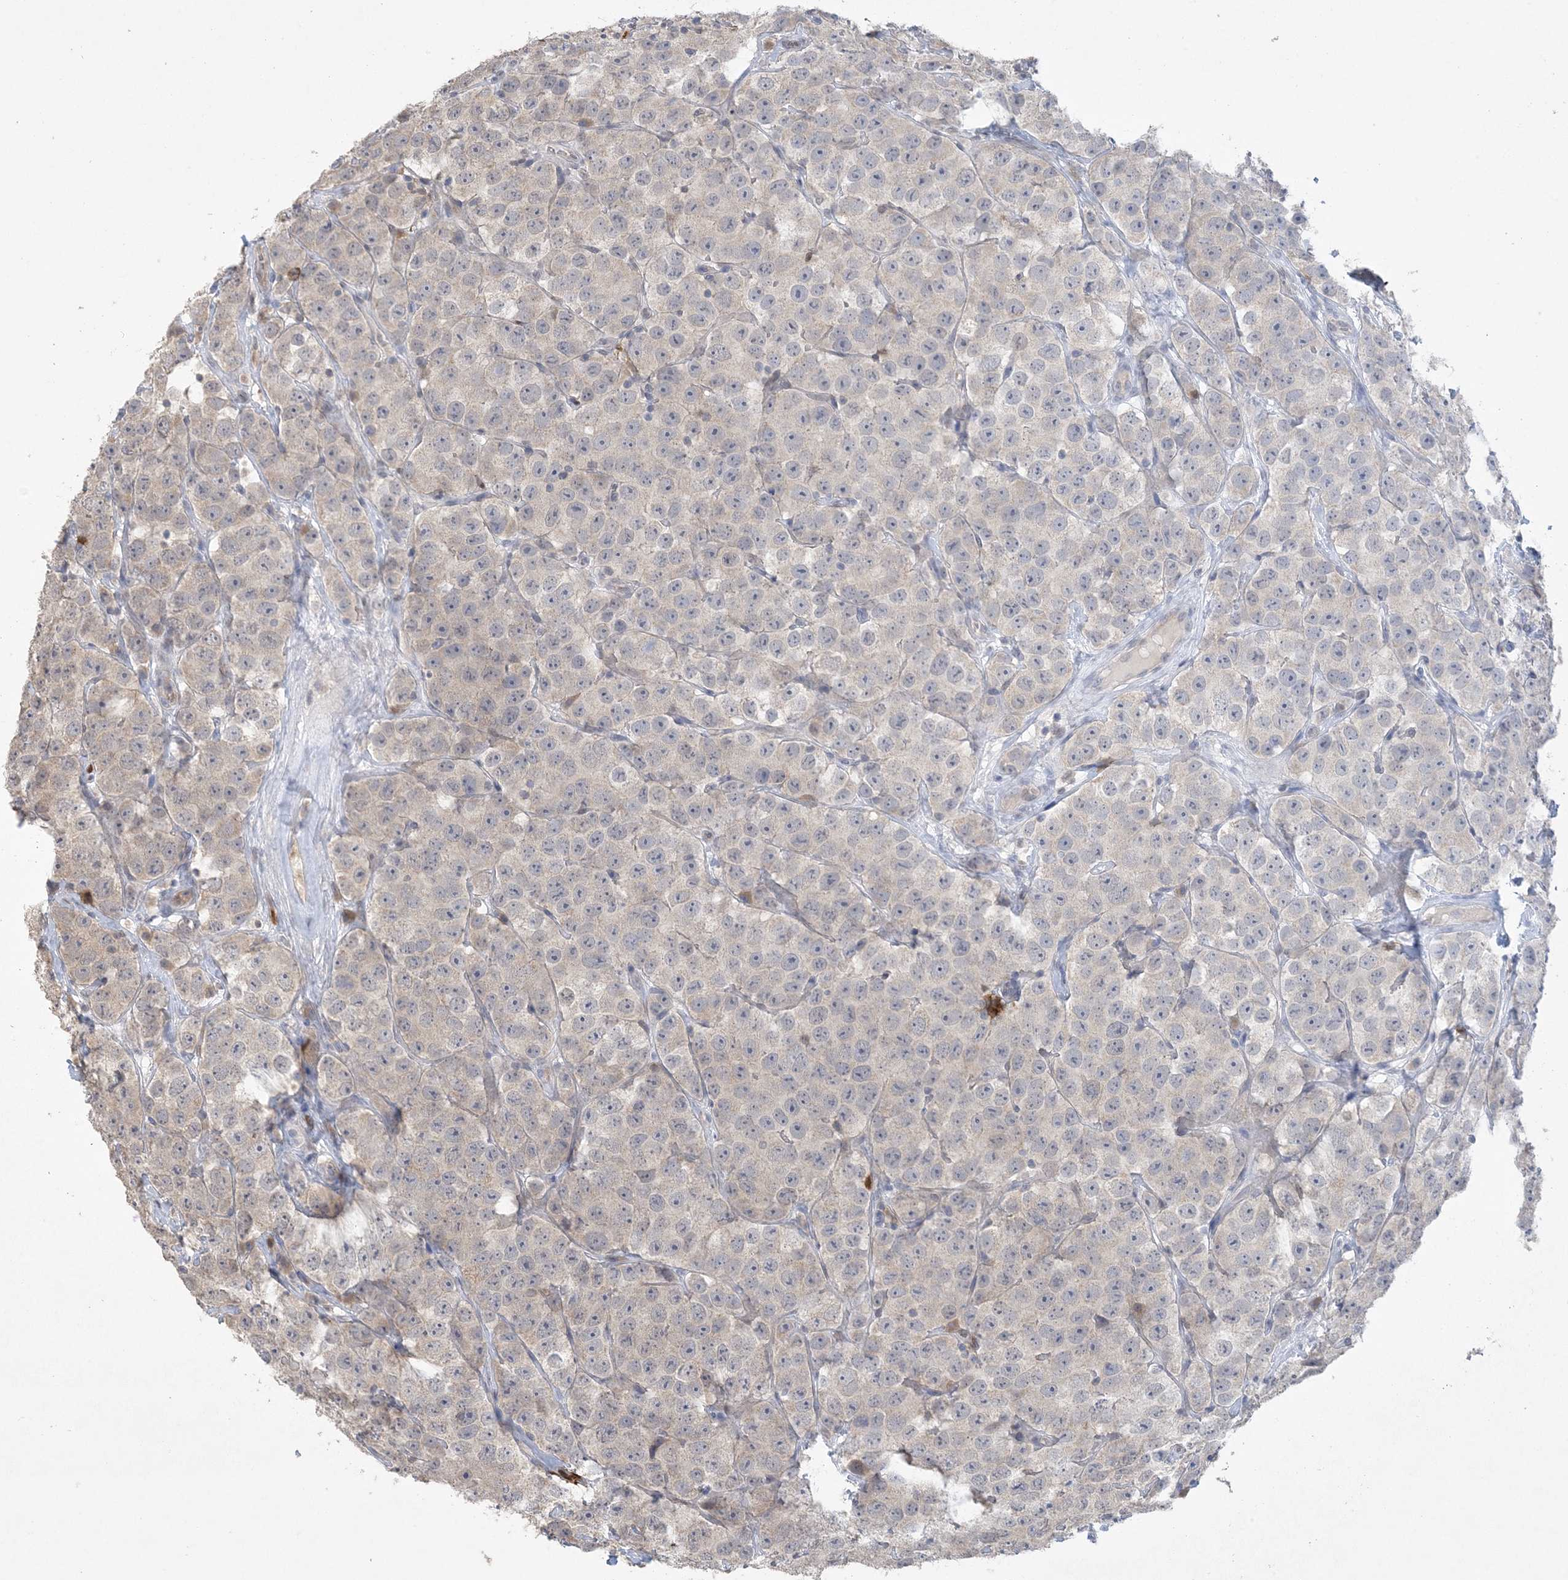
{"staining": {"intensity": "negative", "quantity": "none", "location": "none"}, "tissue": "testis cancer", "cell_type": "Tumor cells", "image_type": "cancer", "snomed": [{"axis": "morphology", "description": "Seminoma, NOS"}, {"axis": "topography", "description": "Testis"}], "caption": "Tumor cells are negative for protein expression in human testis cancer.", "gene": "HMGCS1", "patient": {"sex": "male", "age": 28}}